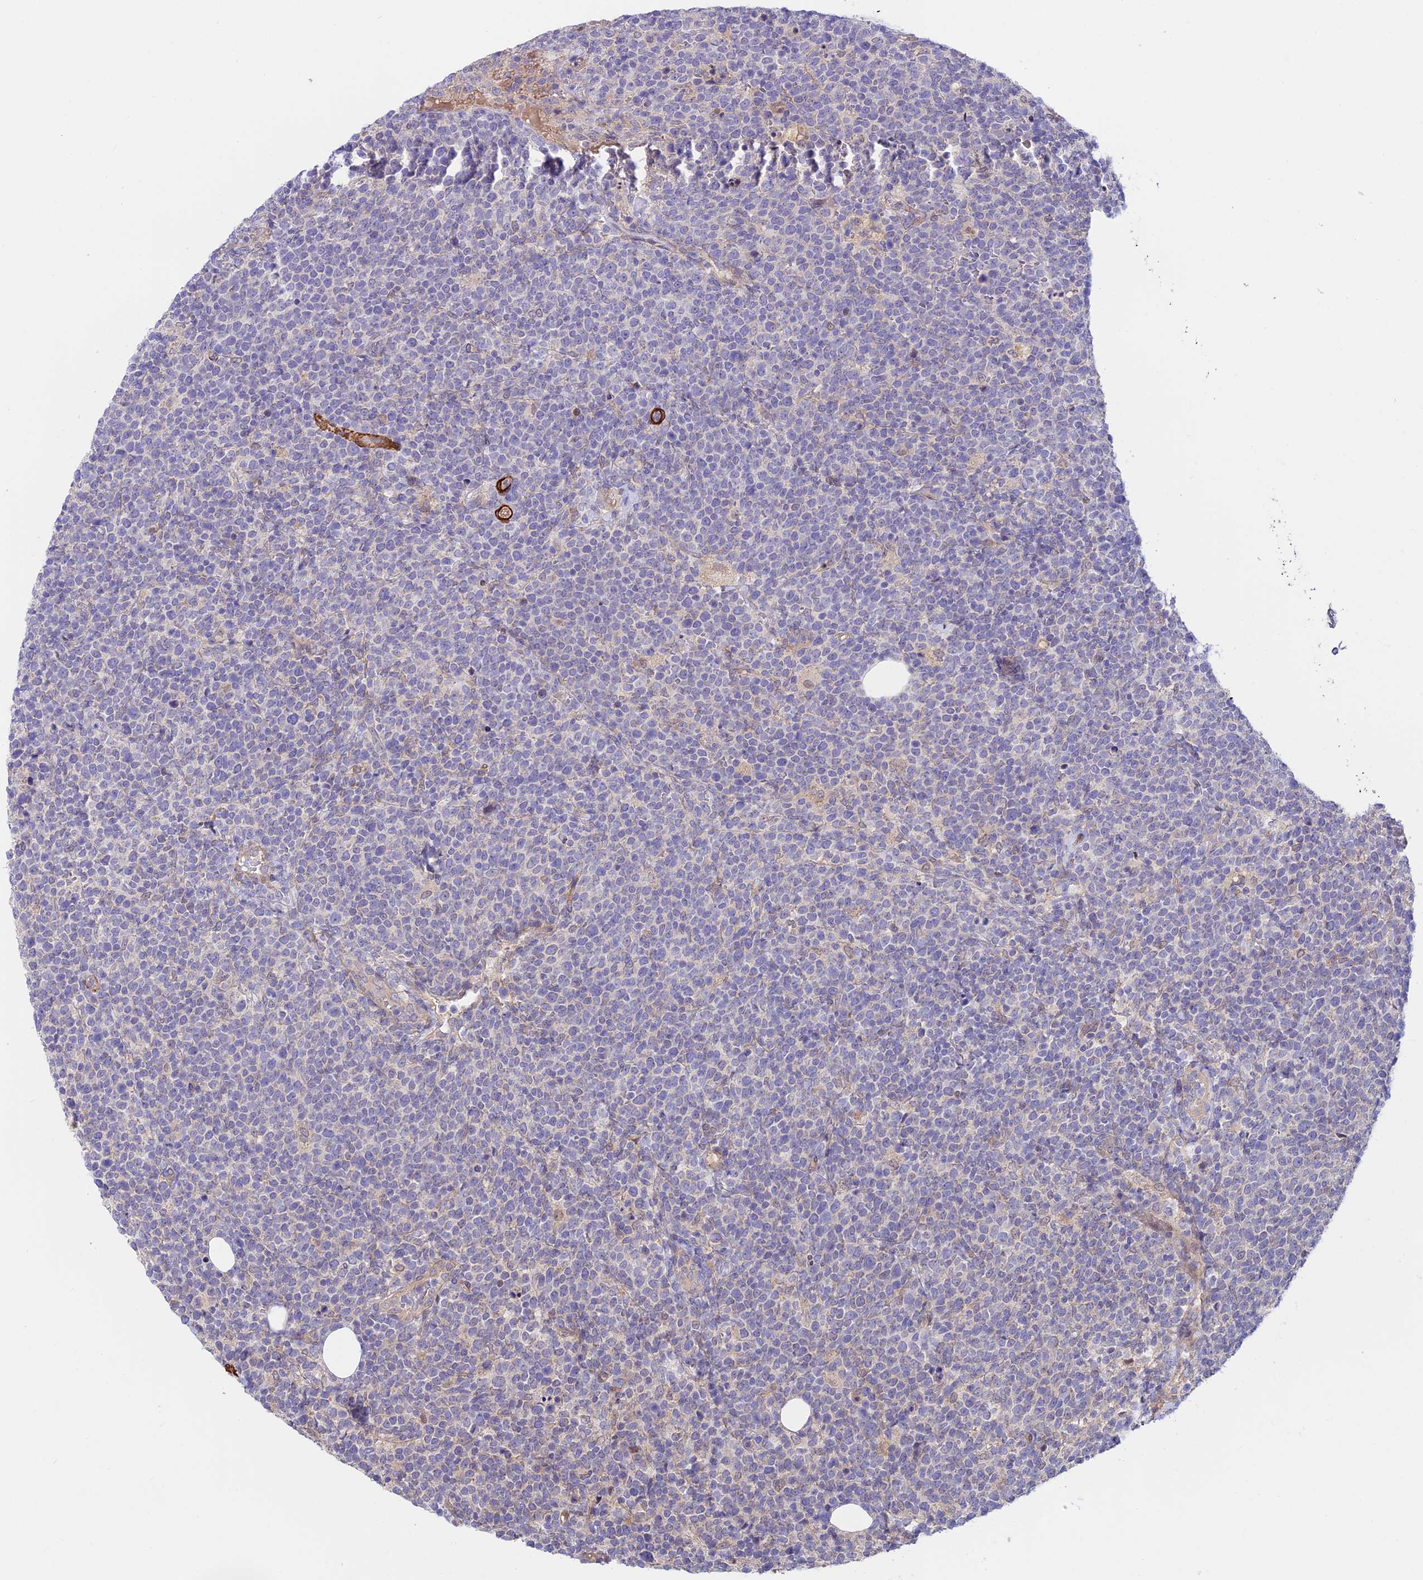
{"staining": {"intensity": "negative", "quantity": "none", "location": "none"}, "tissue": "lymphoma", "cell_type": "Tumor cells", "image_type": "cancer", "snomed": [{"axis": "morphology", "description": "Malignant lymphoma, non-Hodgkin's type, High grade"}, {"axis": "topography", "description": "Lymph node"}], "caption": "This is an immunohistochemistry (IHC) image of human lymphoma. There is no expression in tumor cells.", "gene": "ANKRD50", "patient": {"sex": "male", "age": 61}}